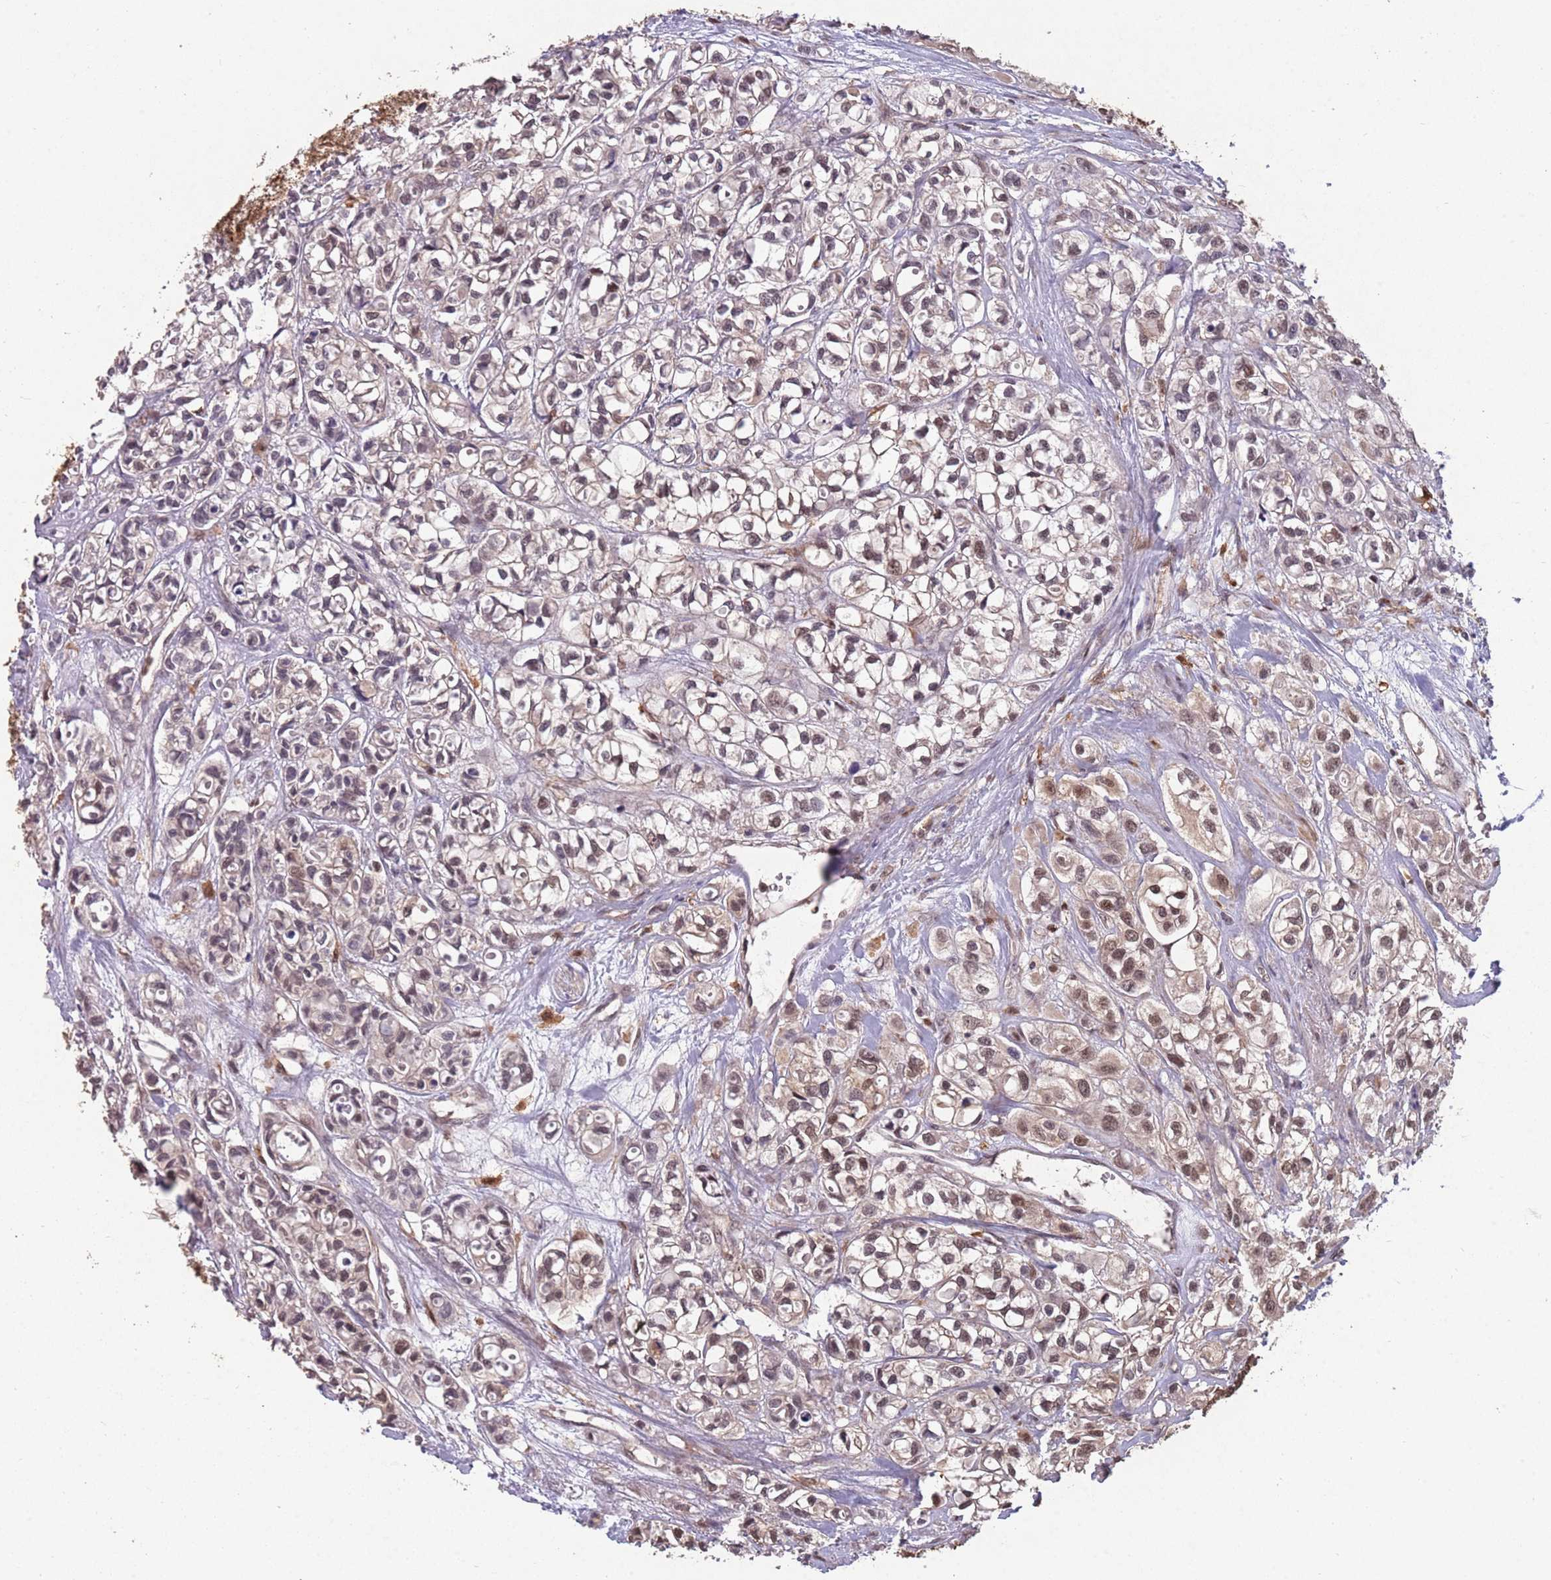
{"staining": {"intensity": "weak", "quantity": "25%-75%", "location": "cytoplasmic/membranous,nuclear"}, "tissue": "urothelial cancer", "cell_type": "Tumor cells", "image_type": "cancer", "snomed": [{"axis": "morphology", "description": "Urothelial carcinoma, High grade"}, {"axis": "topography", "description": "Urinary bladder"}], "caption": "A high-resolution image shows immunohistochemistry (IHC) staining of urothelial cancer, which displays weak cytoplasmic/membranous and nuclear positivity in approximately 25%-75% of tumor cells.", "gene": "ZNF639", "patient": {"sex": "male", "age": 67}}